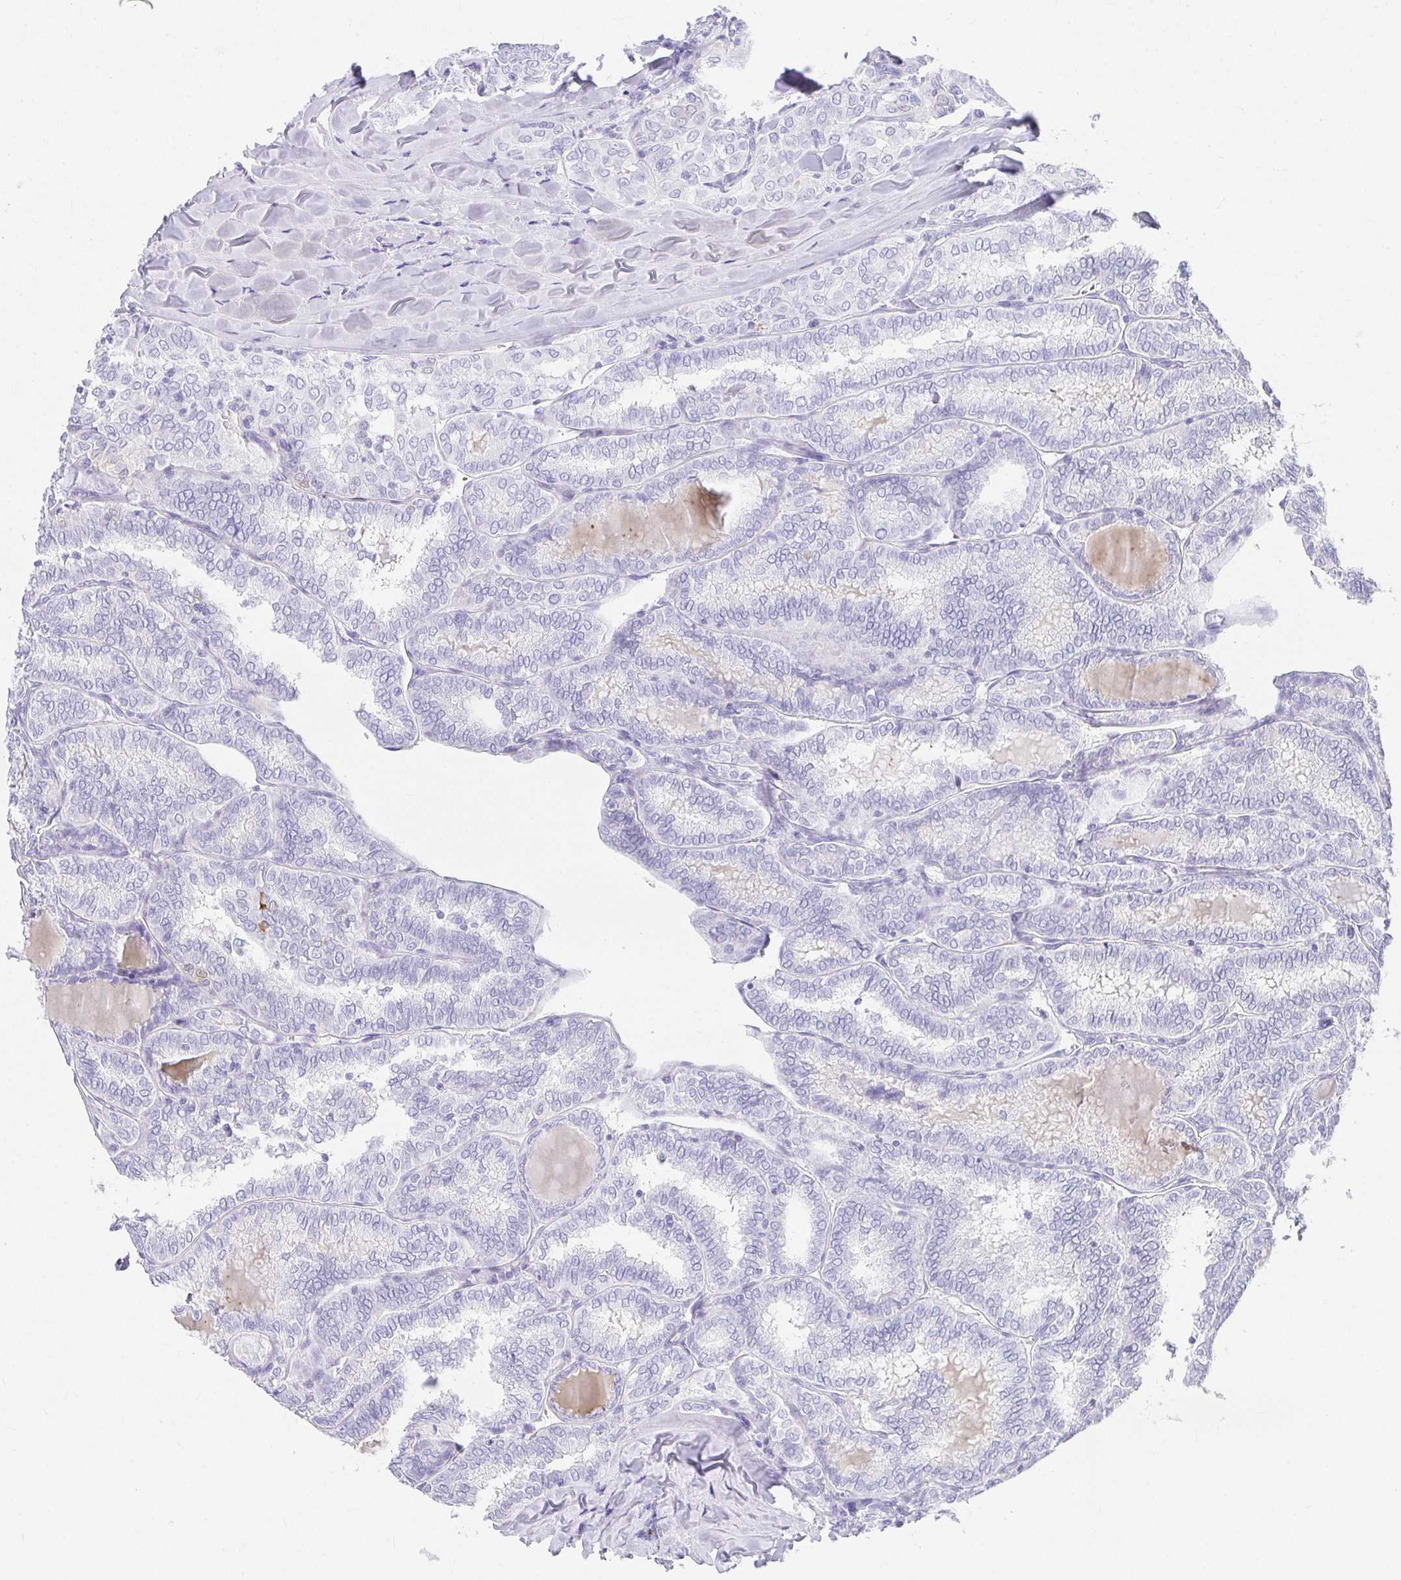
{"staining": {"intensity": "negative", "quantity": "none", "location": "none"}, "tissue": "thyroid cancer", "cell_type": "Tumor cells", "image_type": "cancer", "snomed": [{"axis": "morphology", "description": "Papillary adenocarcinoma, NOS"}, {"axis": "topography", "description": "Thyroid gland"}], "caption": "High magnification brightfield microscopy of thyroid papillary adenocarcinoma stained with DAB (brown) and counterstained with hematoxylin (blue): tumor cells show no significant positivity. (DAB immunohistochemistry with hematoxylin counter stain).", "gene": "CHAT", "patient": {"sex": "female", "age": 30}}